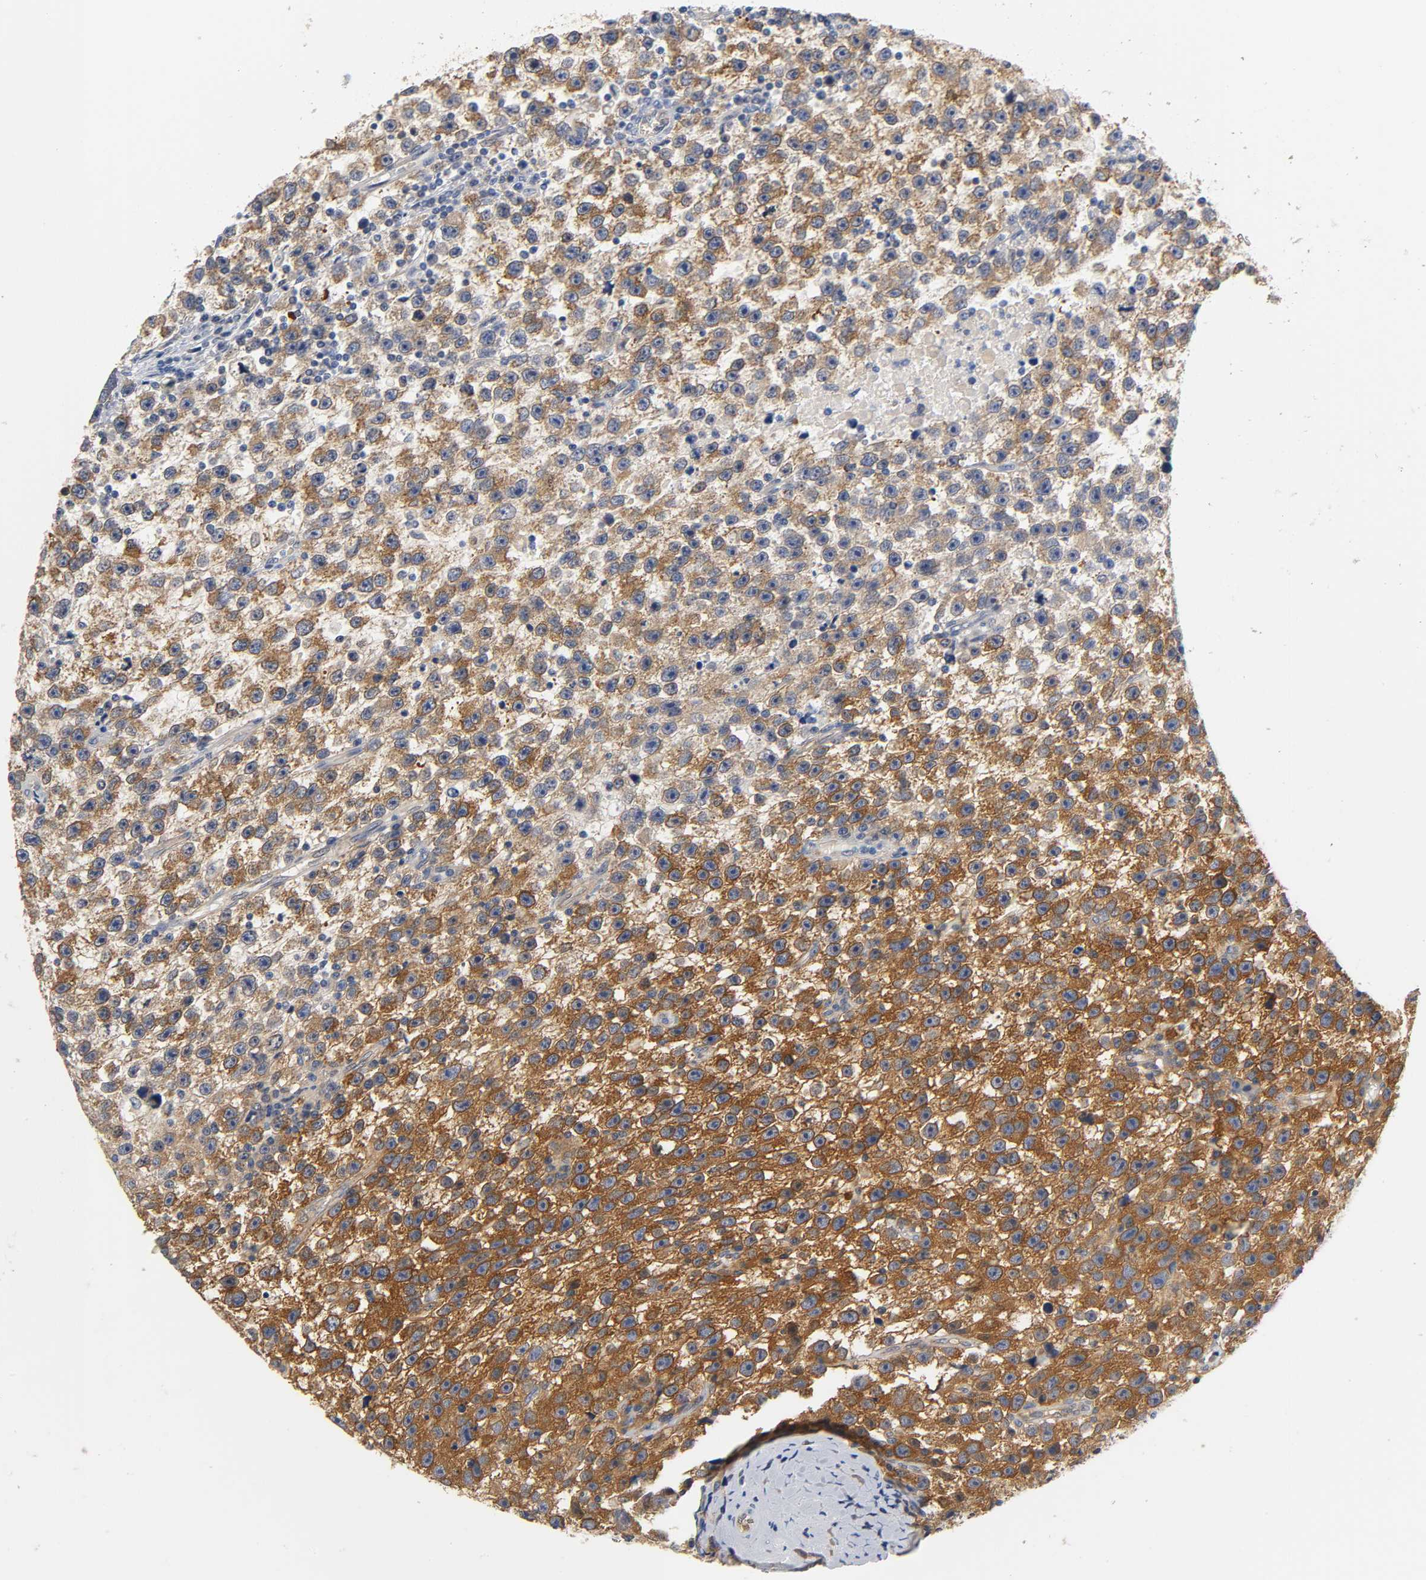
{"staining": {"intensity": "strong", "quantity": ">75%", "location": "cytoplasmic/membranous"}, "tissue": "testis cancer", "cell_type": "Tumor cells", "image_type": "cancer", "snomed": [{"axis": "morphology", "description": "Seminoma, NOS"}, {"axis": "topography", "description": "Testis"}], "caption": "A high amount of strong cytoplasmic/membranous positivity is identified in about >75% of tumor cells in testis cancer tissue.", "gene": "FYN", "patient": {"sex": "male", "age": 33}}